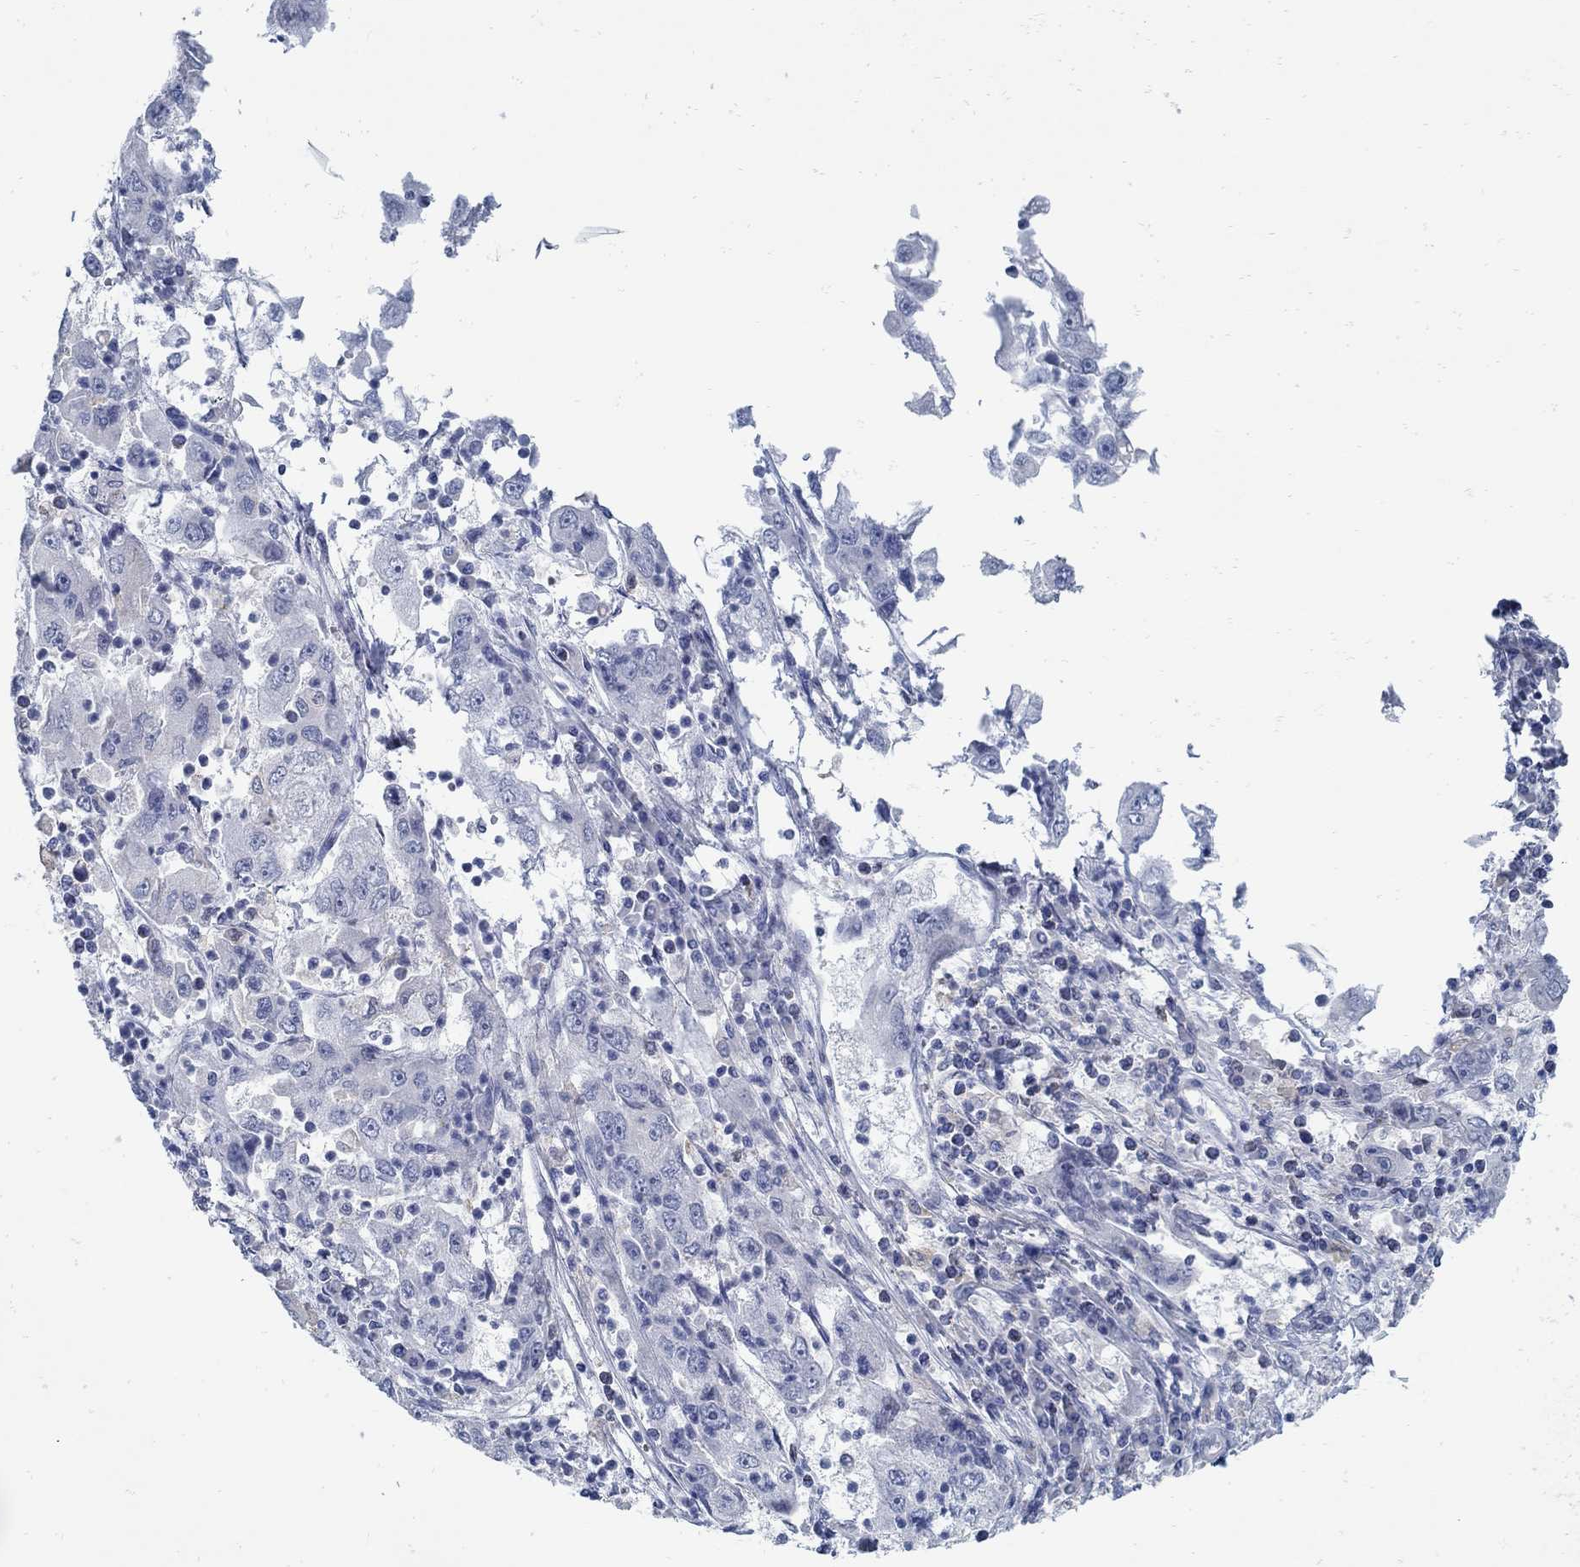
{"staining": {"intensity": "negative", "quantity": "none", "location": "none"}, "tissue": "cervical cancer", "cell_type": "Tumor cells", "image_type": "cancer", "snomed": [{"axis": "morphology", "description": "Squamous cell carcinoma, NOS"}, {"axis": "topography", "description": "Cervix"}], "caption": "This histopathology image is of squamous cell carcinoma (cervical) stained with immunohistochemistry (IHC) to label a protein in brown with the nuclei are counter-stained blue. There is no expression in tumor cells.", "gene": "ZFAND4", "patient": {"sex": "female", "age": 36}}